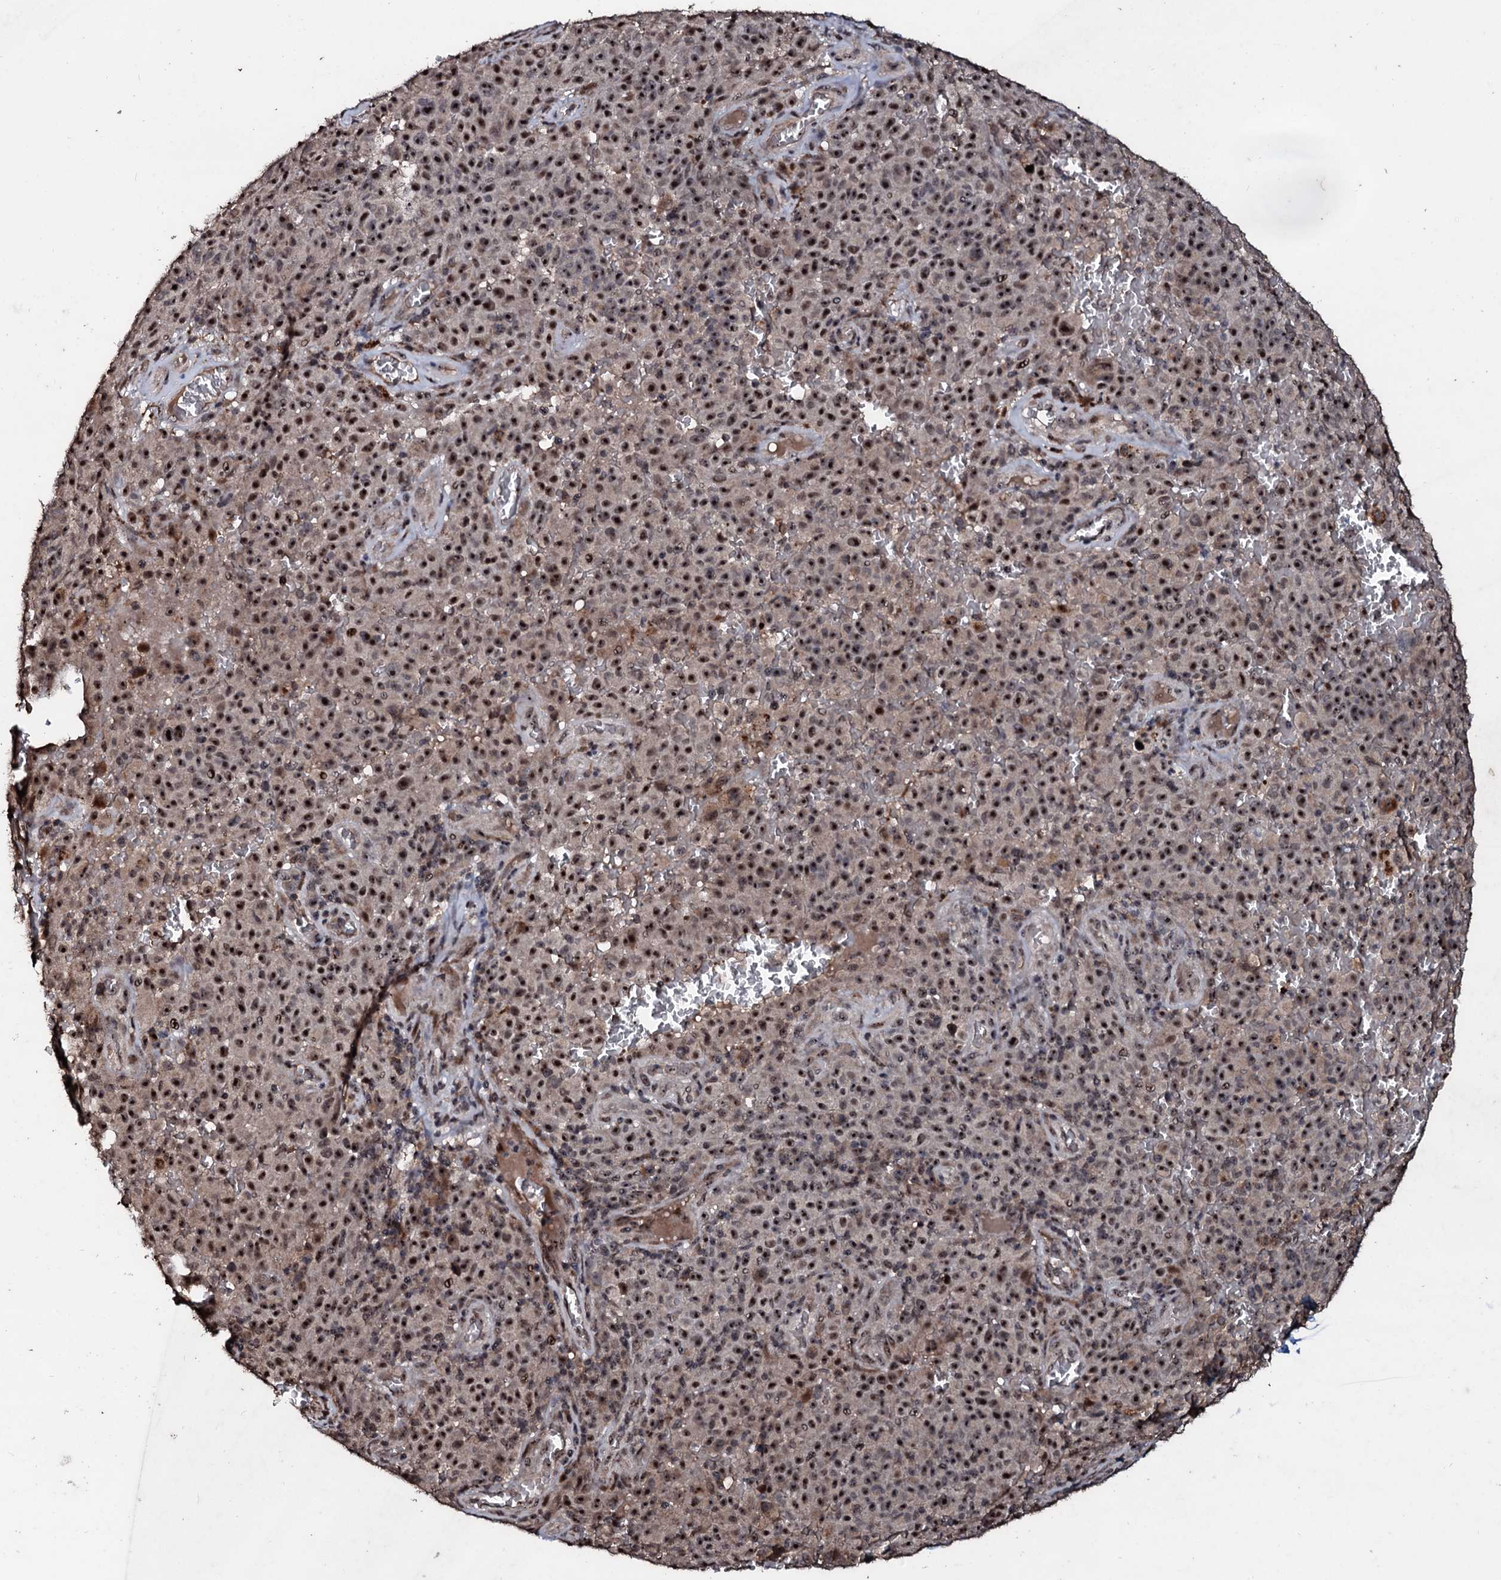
{"staining": {"intensity": "moderate", "quantity": ">75%", "location": "cytoplasmic/membranous,nuclear"}, "tissue": "melanoma", "cell_type": "Tumor cells", "image_type": "cancer", "snomed": [{"axis": "morphology", "description": "Malignant melanoma, NOS"}, {"axis": "topography", "description": "Skin"}], "caption": "Immunohistochemical staining of human malignant melanoma shows moderate cytoplasmic/membranous and nuclear protein positivity in approximately >75% of tumor cells.", "gene": "SUPT7L", "patient": {"sex": "female", "age": 82}}